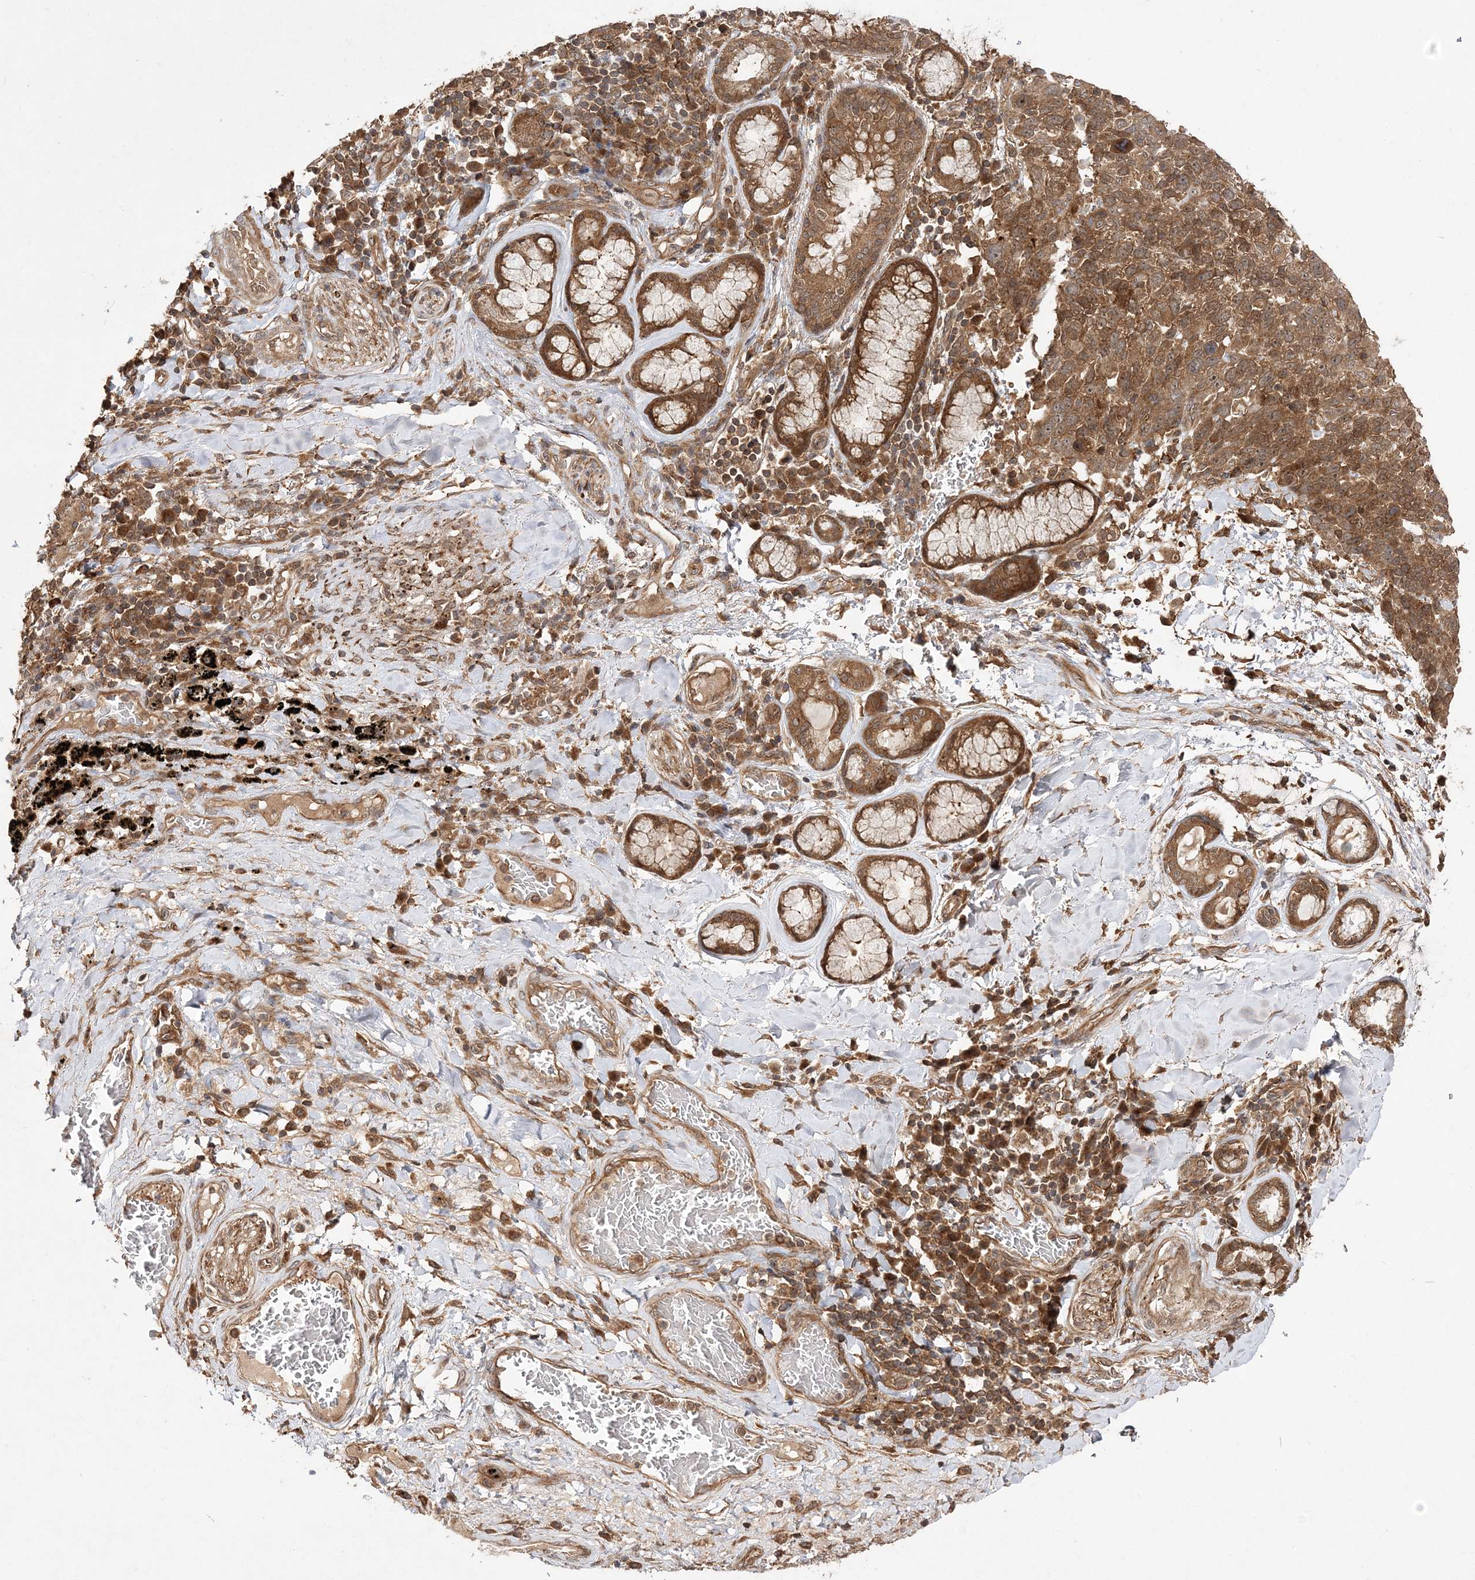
{"staining": {"intensity": "moderate", "quantity": ">75%", "location": "cytoplasmic/membranous"}, "tissue": "lung cancer", "cell_type": "Tumor cells", "image_type": "cancer", "snomed": [{"axis": "morphology", "description": "Squamous cell carcinoma, NOS"}, {"axis": "topography", "description": "Lung"}], "caption": "Human lung squamous cell carcinoma stained with a brown dye shows moderate cytoplasmic/membranous positive expression in approximately >75% of tumor cells.", "gene": "TMEM9B", "patient": {"sex": "male", "age": 66}}